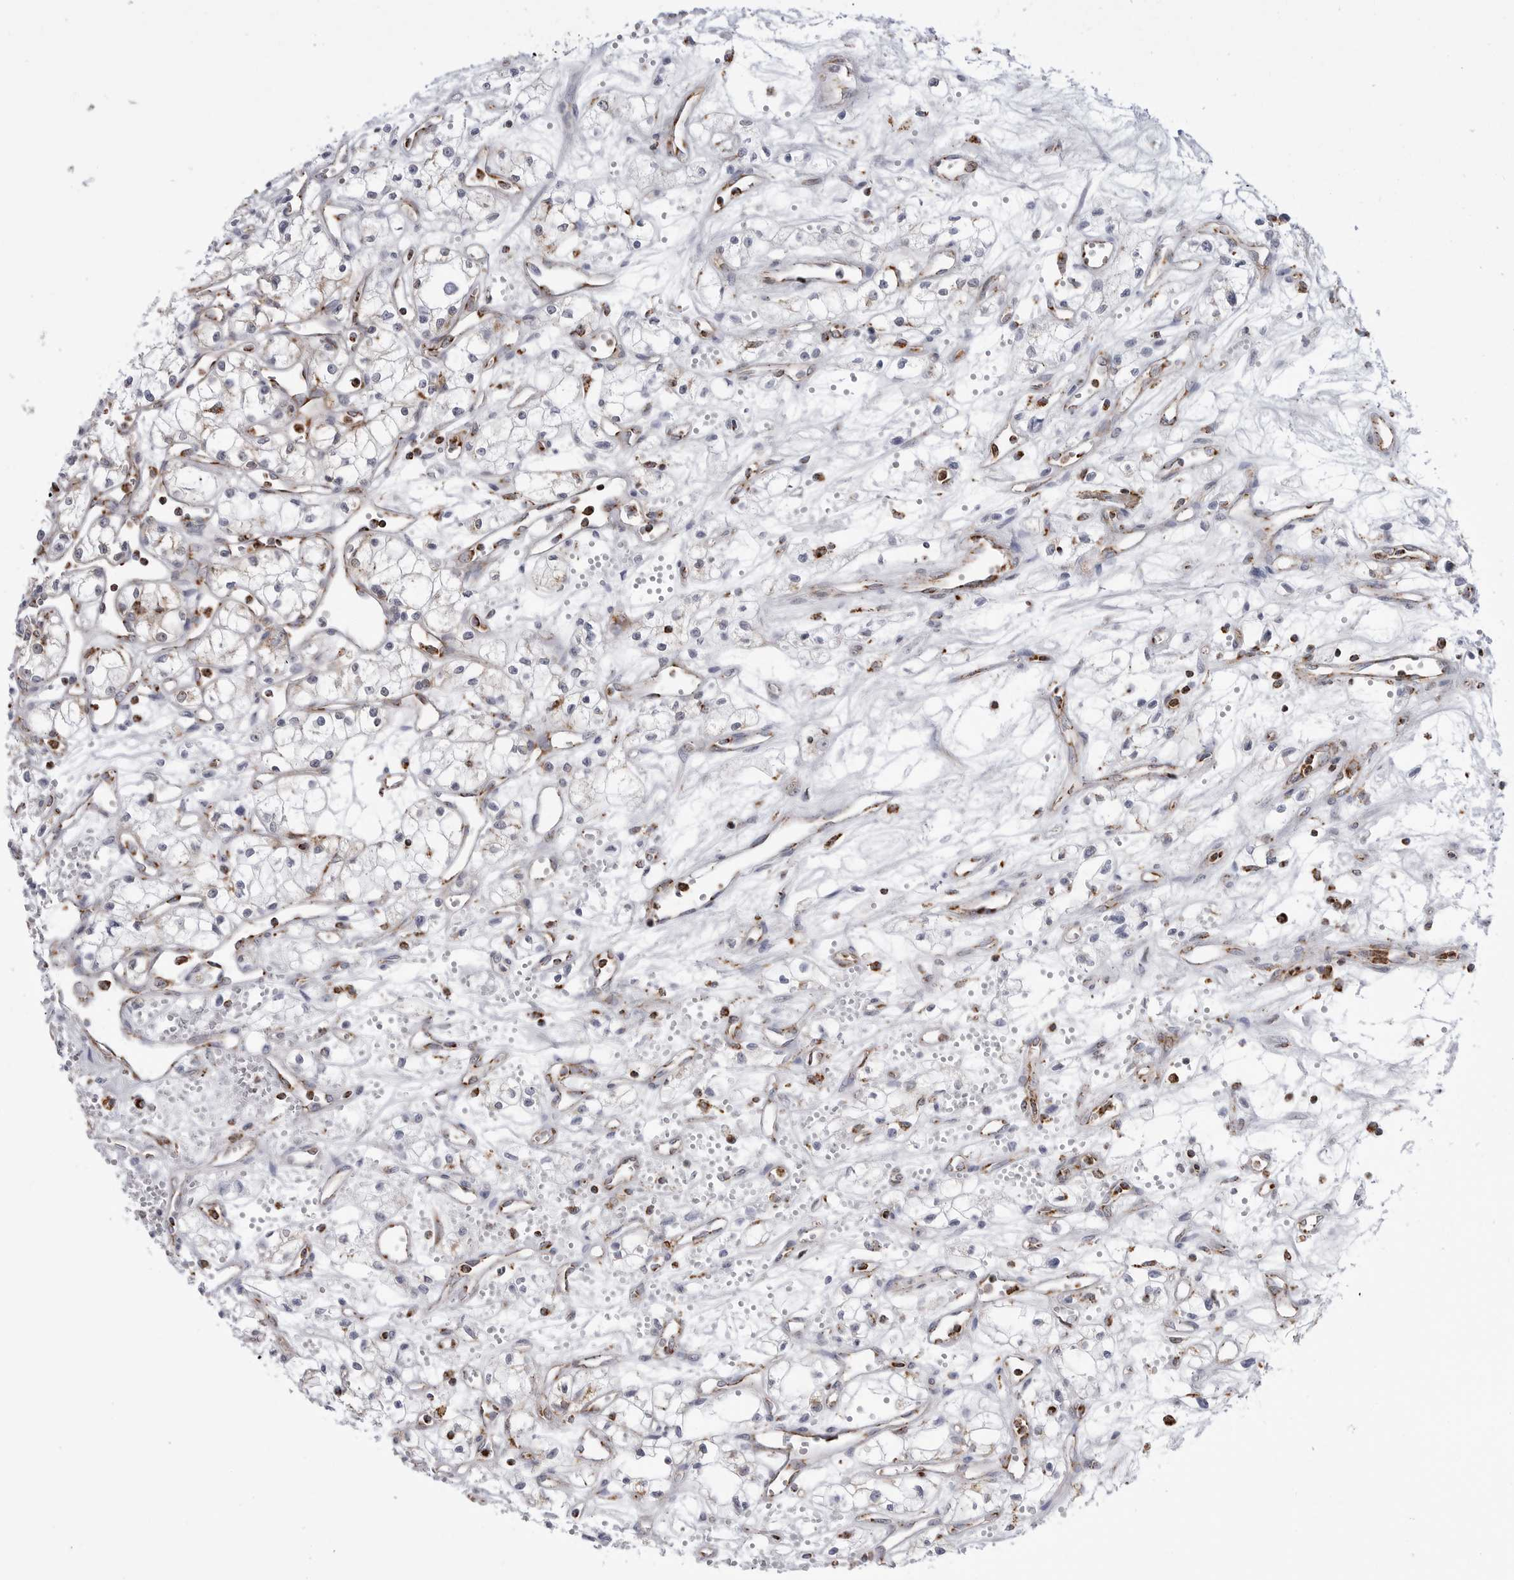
{"staining": {"intensity": "negative", "quantity": "none", "location": "none"}, "tissue": "renal cancer", "cell_type": "Tumor cells", "image_type": "cancer", "snomed": [{"axis": "morphology", "description": "Adenocarcinoma, NOS"}, {"axis": "topography", "description": "Kidney"}], "caption": "An immunohistochemistry histopathology image of renal cancer is shown. There is no staining in tumor cells of renal cancer.", "gene": "COX5A", "patient": {"sex": "male", "age": 59}}